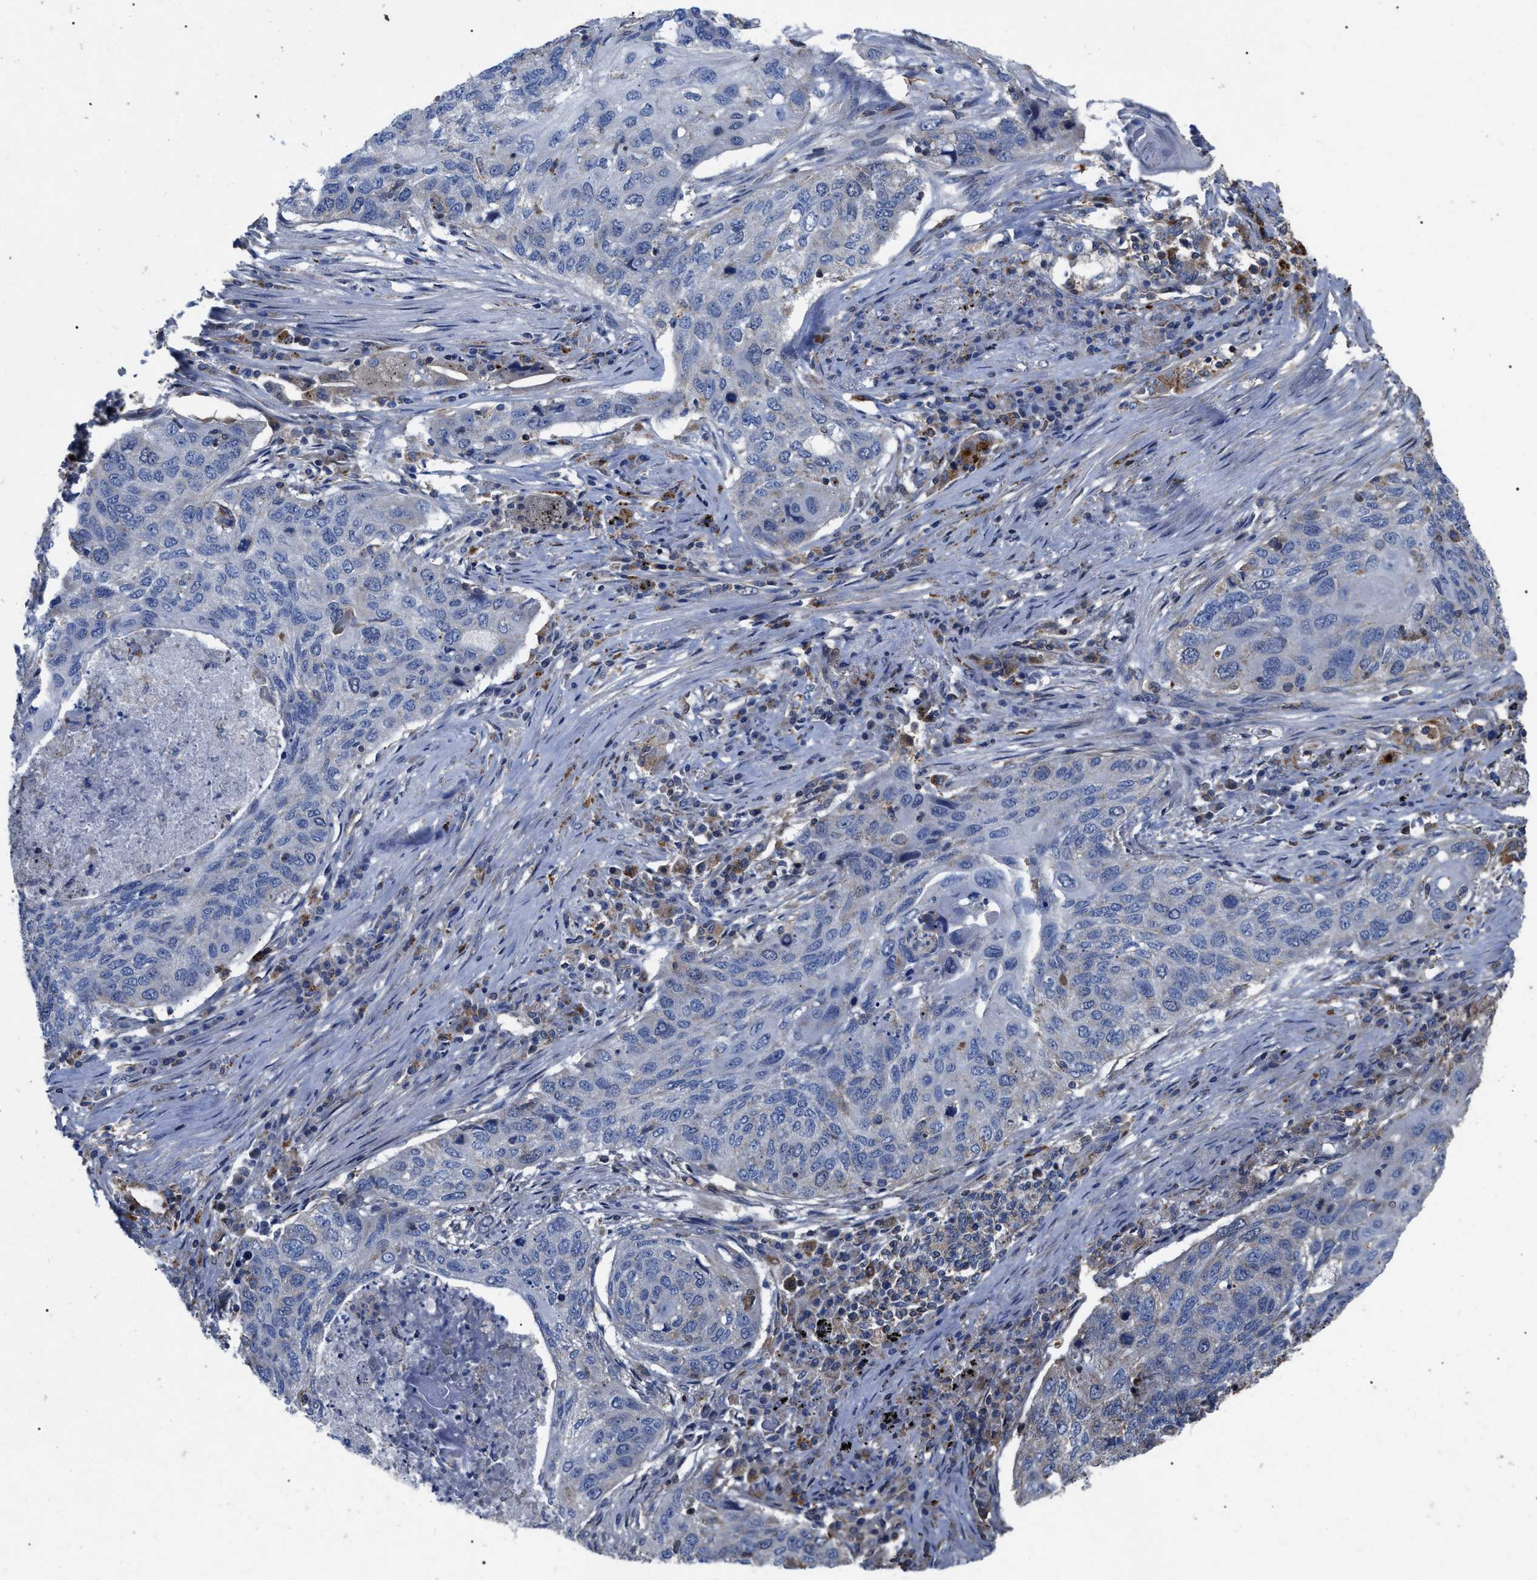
{"staining": {"intensity": "negative", "quantity": "none", "location": "none"}, "tissue": "lung cancer", "cell_type": "Tumor cells", "image_type": "cancer", "snomed": [{"axis": "morphology", "description": "Squamous cell carcinoma, NOS"}, {"axis": "topography", "description": "Lung"}], "caption": "DAB immunohistochemical staining of human lung cancer (squamous cell carcinoma) displays no significant expression in tumor cells. (Immunohistochemistry, brightfield microscopy, high magnification).", "gene": "FAM171A2", "patient": {"sex": "female", "age": 63}}